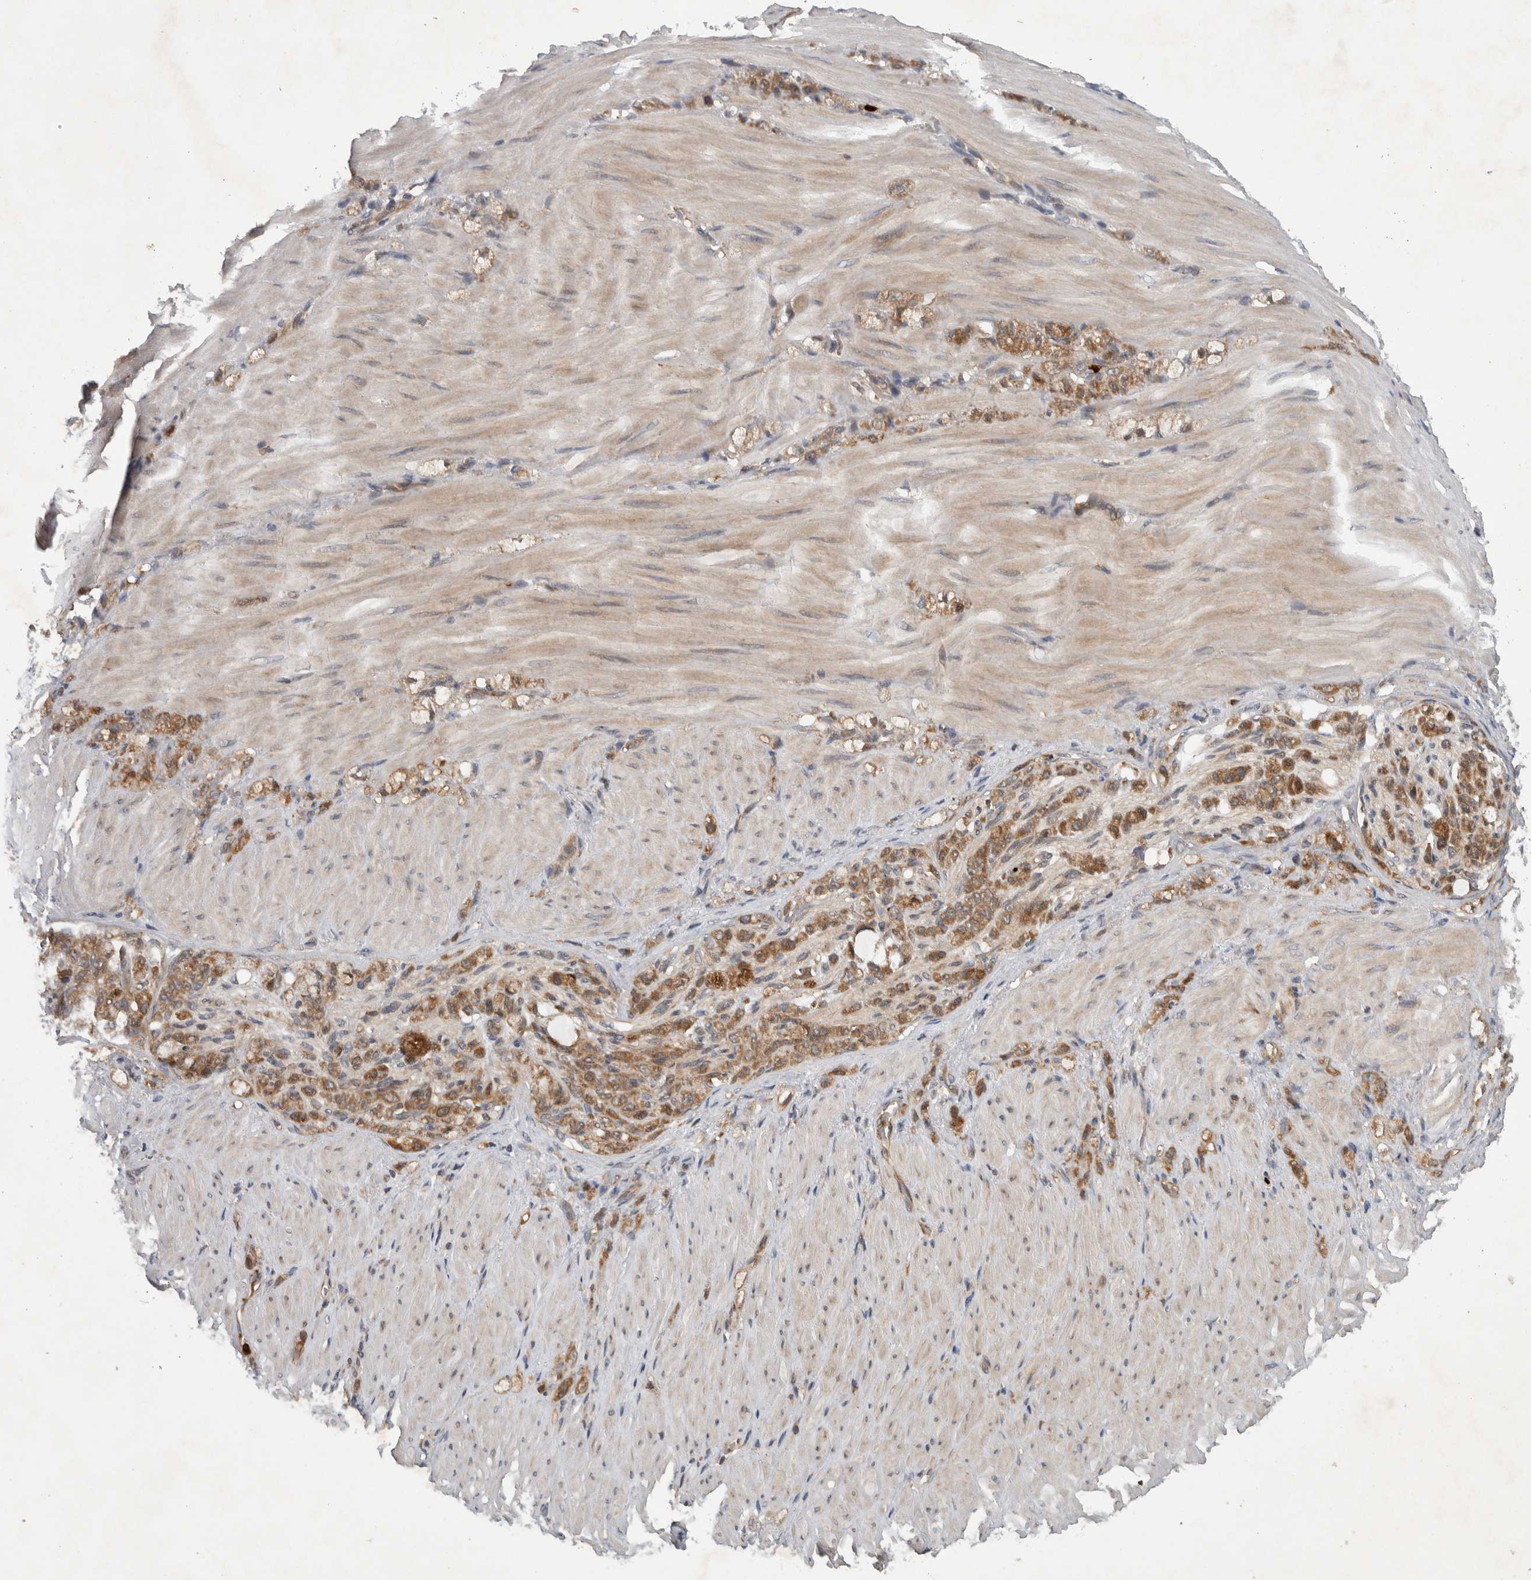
{"staining": {"intensity": "moderate", "quantity": ">75%", "location": "cytoplasmic/membranous"}, "tissue": "stomach cancer", "cell_type": "Tumor cells", "image_type": "cancer", "snomed": [{"axis": "morphology", "description": "Normal tissue, NOS"}, {"axis": "morphology", "description": "Adenocarcinoma, NOS"}, {"axis": "topography", "description": "Stomach"}], "caption": "Adenocarcinoma (stomach) stained for a protein demonstrates moderate cytoplasmic/membranous positivity in tumor cells.", "gene": "PDCD2", "patient": {"sex": "male", "age": 82}}